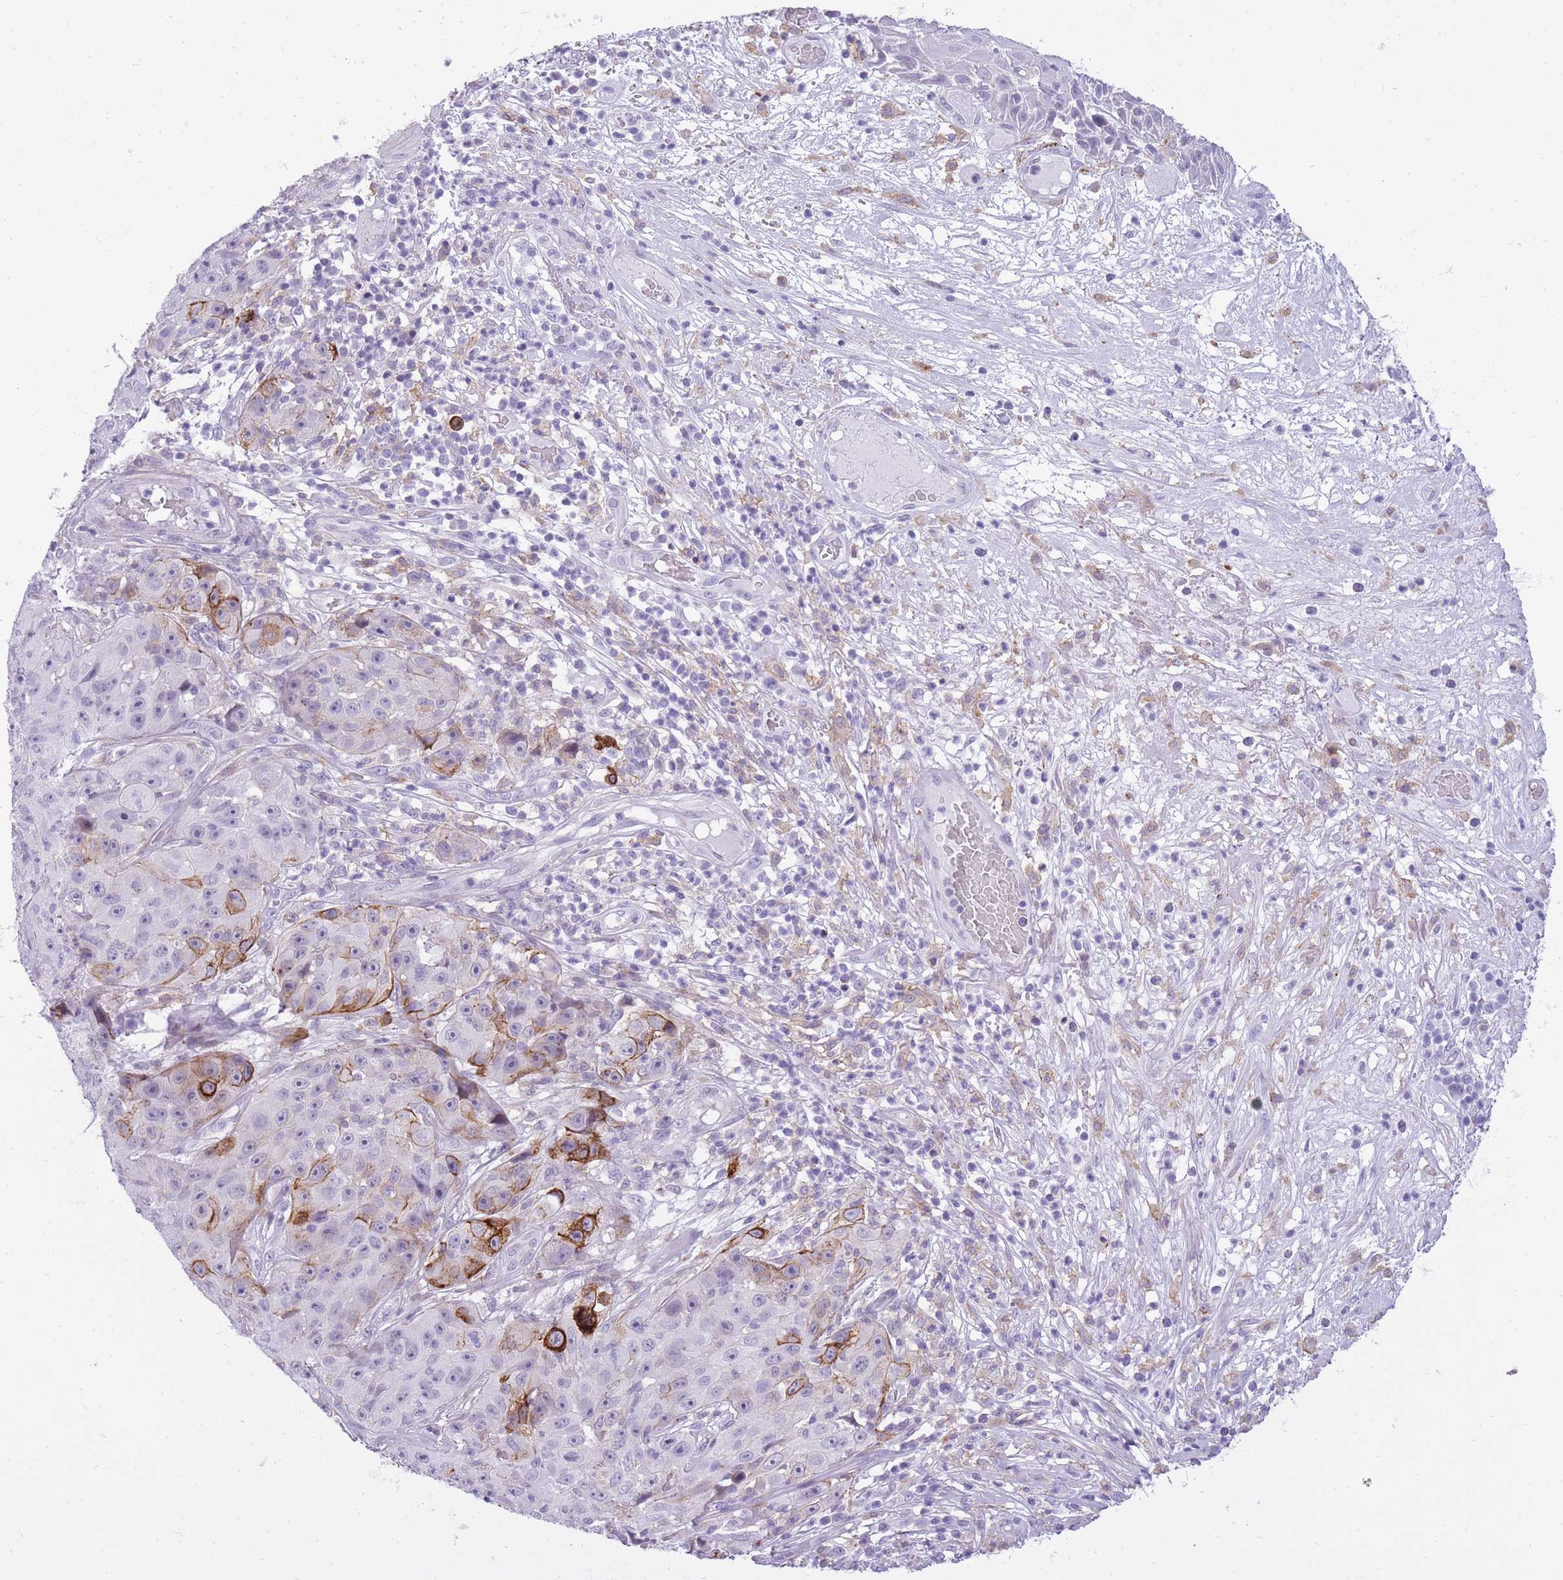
{"staining": {"intensity": "strong", "quantity": "<25%", "location": "cytoplasmic/membranous"}, "tissue": "skin cancer", "cell_type": "Tumor cells", "image_type": "cancer", "snomed": [{"axis": "morphology", "description": "Squamous cell carcinoma, NOS"}, {"axis": "topography", "description": "Skin"}], "caption": "Protein expression analysis of human skin cancer (squamous cell carcinoma) reveals strong cytoplasmic/membranous positivity in about <25% of tumor cells.", "gene": "RADX", "patient": {"sex": "female", "age": 87}}